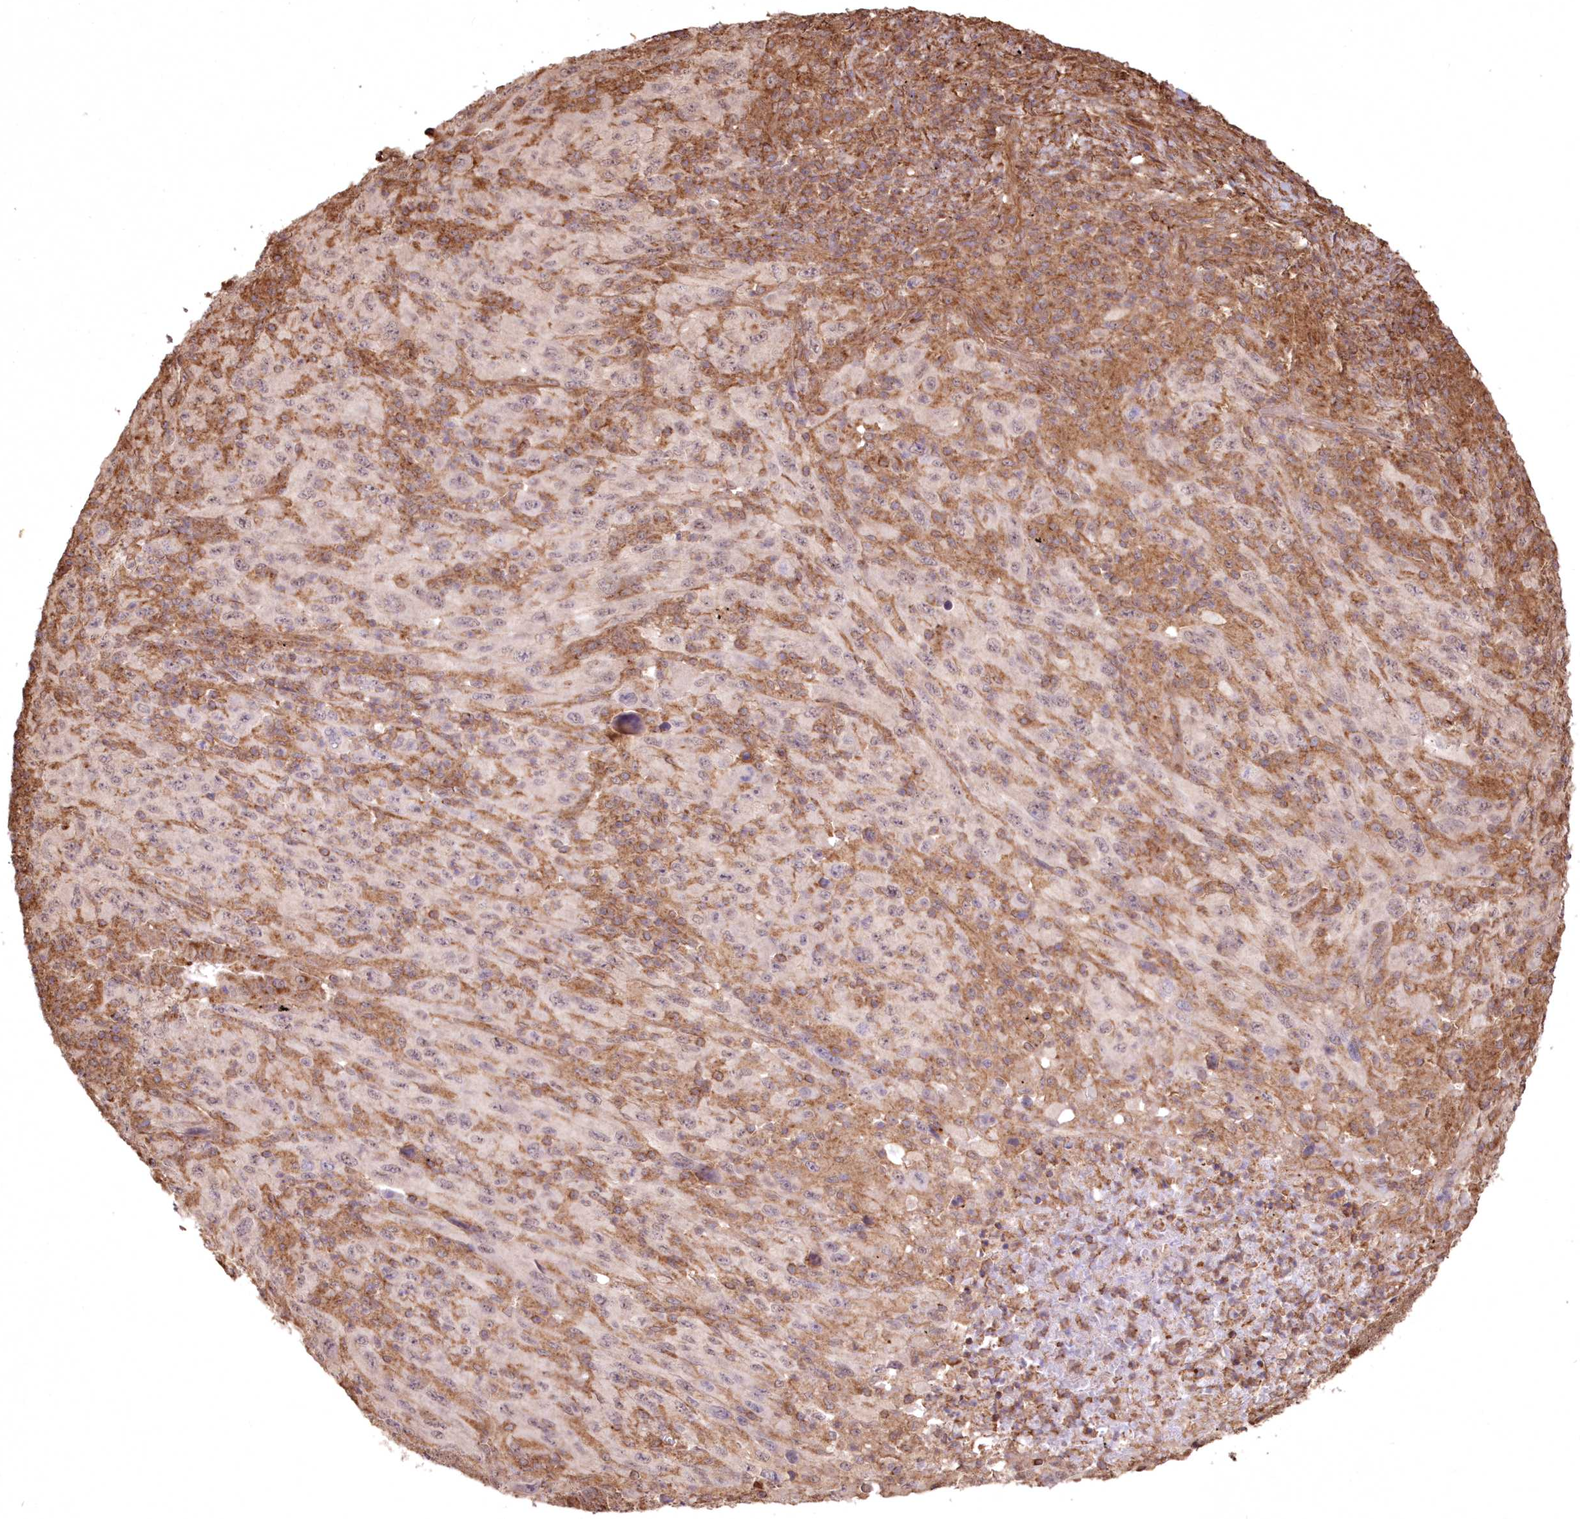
{"staining": {"intensity": "weak", "quantity": "<25%", "location": "cytoplasmic/membranous"}, "tissue": "melanoma", "cell_type": "Tumor cells", "image_type": "cancer", "snomed": [{"axis": "morphology", "description": "Malignant melanoma, Metastatic site"}, {"axis": "topography", "description": "Skin"}], "caption": "Micrograph shows no protein staining in tumor cells of malignant melanoma (metastatic site) tissue.", "gene": "TMEM139", "patient": {"sex": "female", "age": 56}}